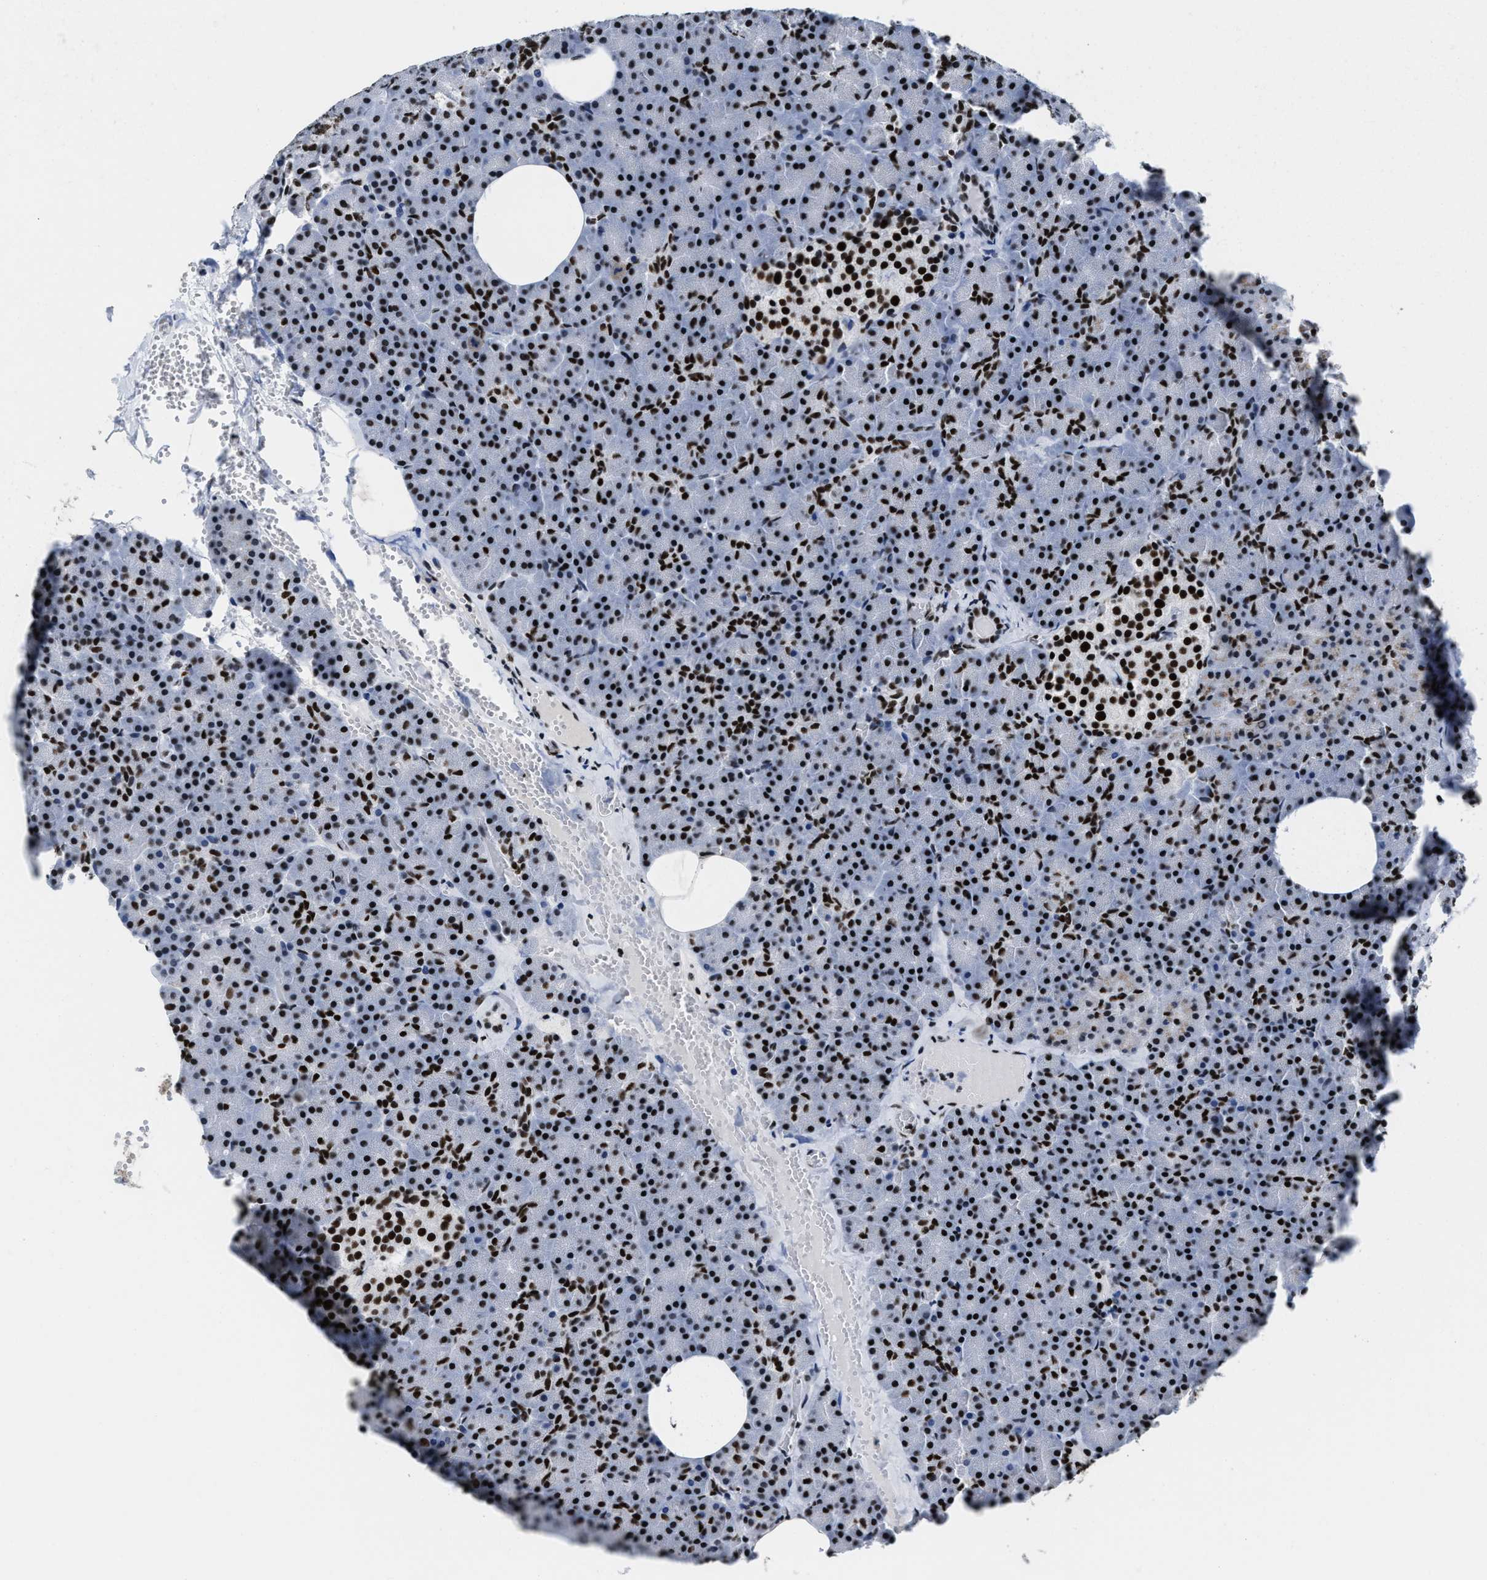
{"staining": {"intensity": "strong", "quantity": ">75%", "location": "nuclear"}, "tissue": "pancreas", "cell_type": "Exocrine glandular cells", "image_type": "normal", "snomed": [{"axis": "morphology", "description": "Normal tissue, NOS"}, {"axis": "morphology", "description": "Carcinoid, malignant, NOS"}, {"axis": "topography", "description": "Pancreas"}], "caption": "Immunohistochemistry image of unremarkable pancreas: pancreas stained using immunohistochemistry exhibits high levels of strong protein expression localized specifically in the nuclear of exocrine glandular cells, appearing as a nuclear brown color.", "gene": "SMARCC2", "patient": {"sex": "female", "age": 35}}